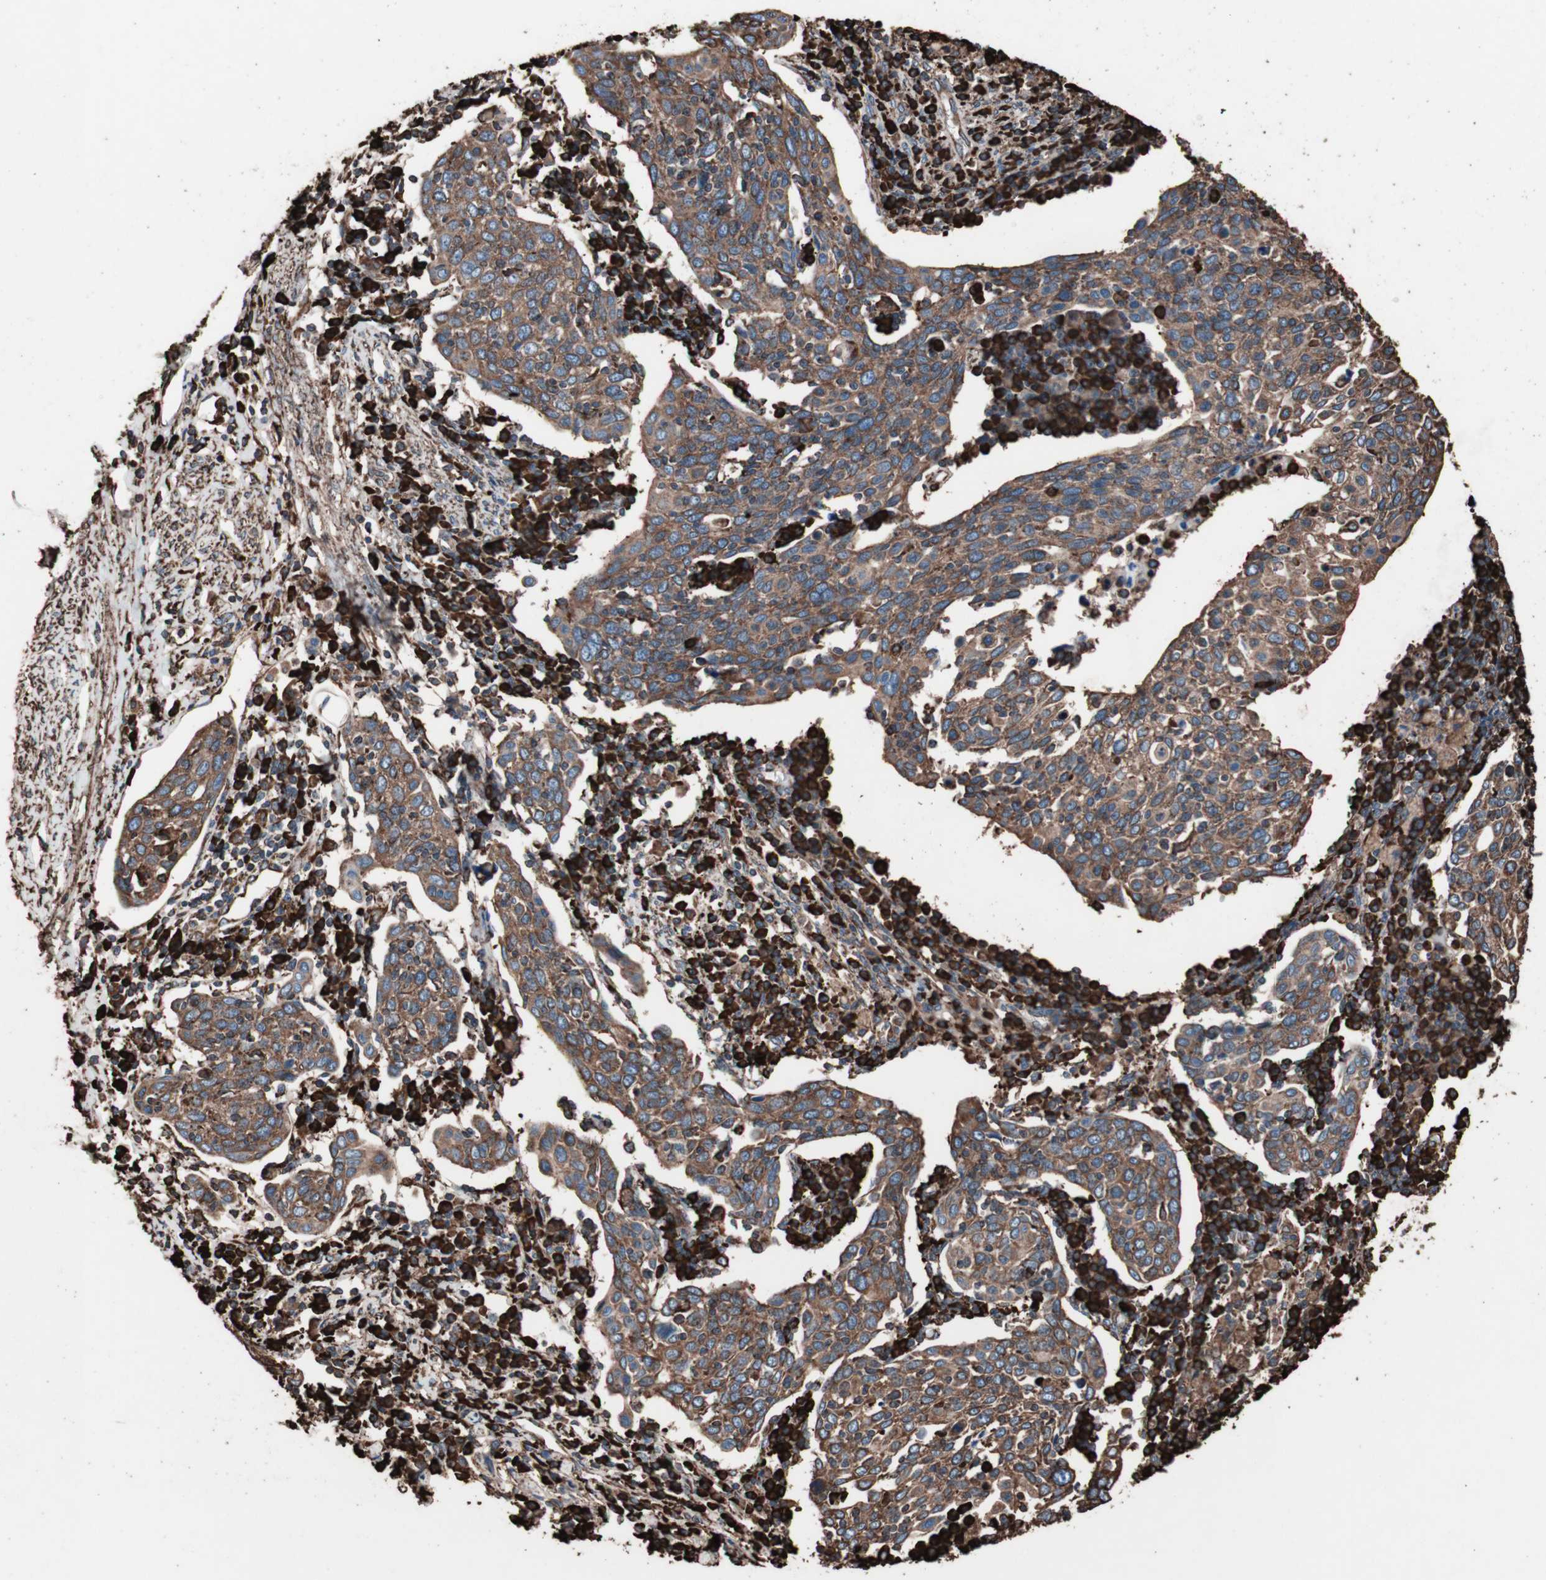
{"staining": {"intensity": "moderate", "quantity": ">75%", "location": "cytoplasmic/membranous"}, "tissue": "cervical cancer", "cell_type": "Tumor cells", "image_type": "cancer", "snomed": [{"axis": "morphology", "description": "Squamous cell carcinoma, NOS"}, {"axis": "topography", "description": "Cervix"}], "caption": "Brown immunohistochemical staining in human squamous cell carcinoma (cervical) displays moderate cytoplasmic/membranous expression in approximately >75% of tumor cells.", "gene": "HSP90B1", "patient": {"sex": "female", "age": 40}}